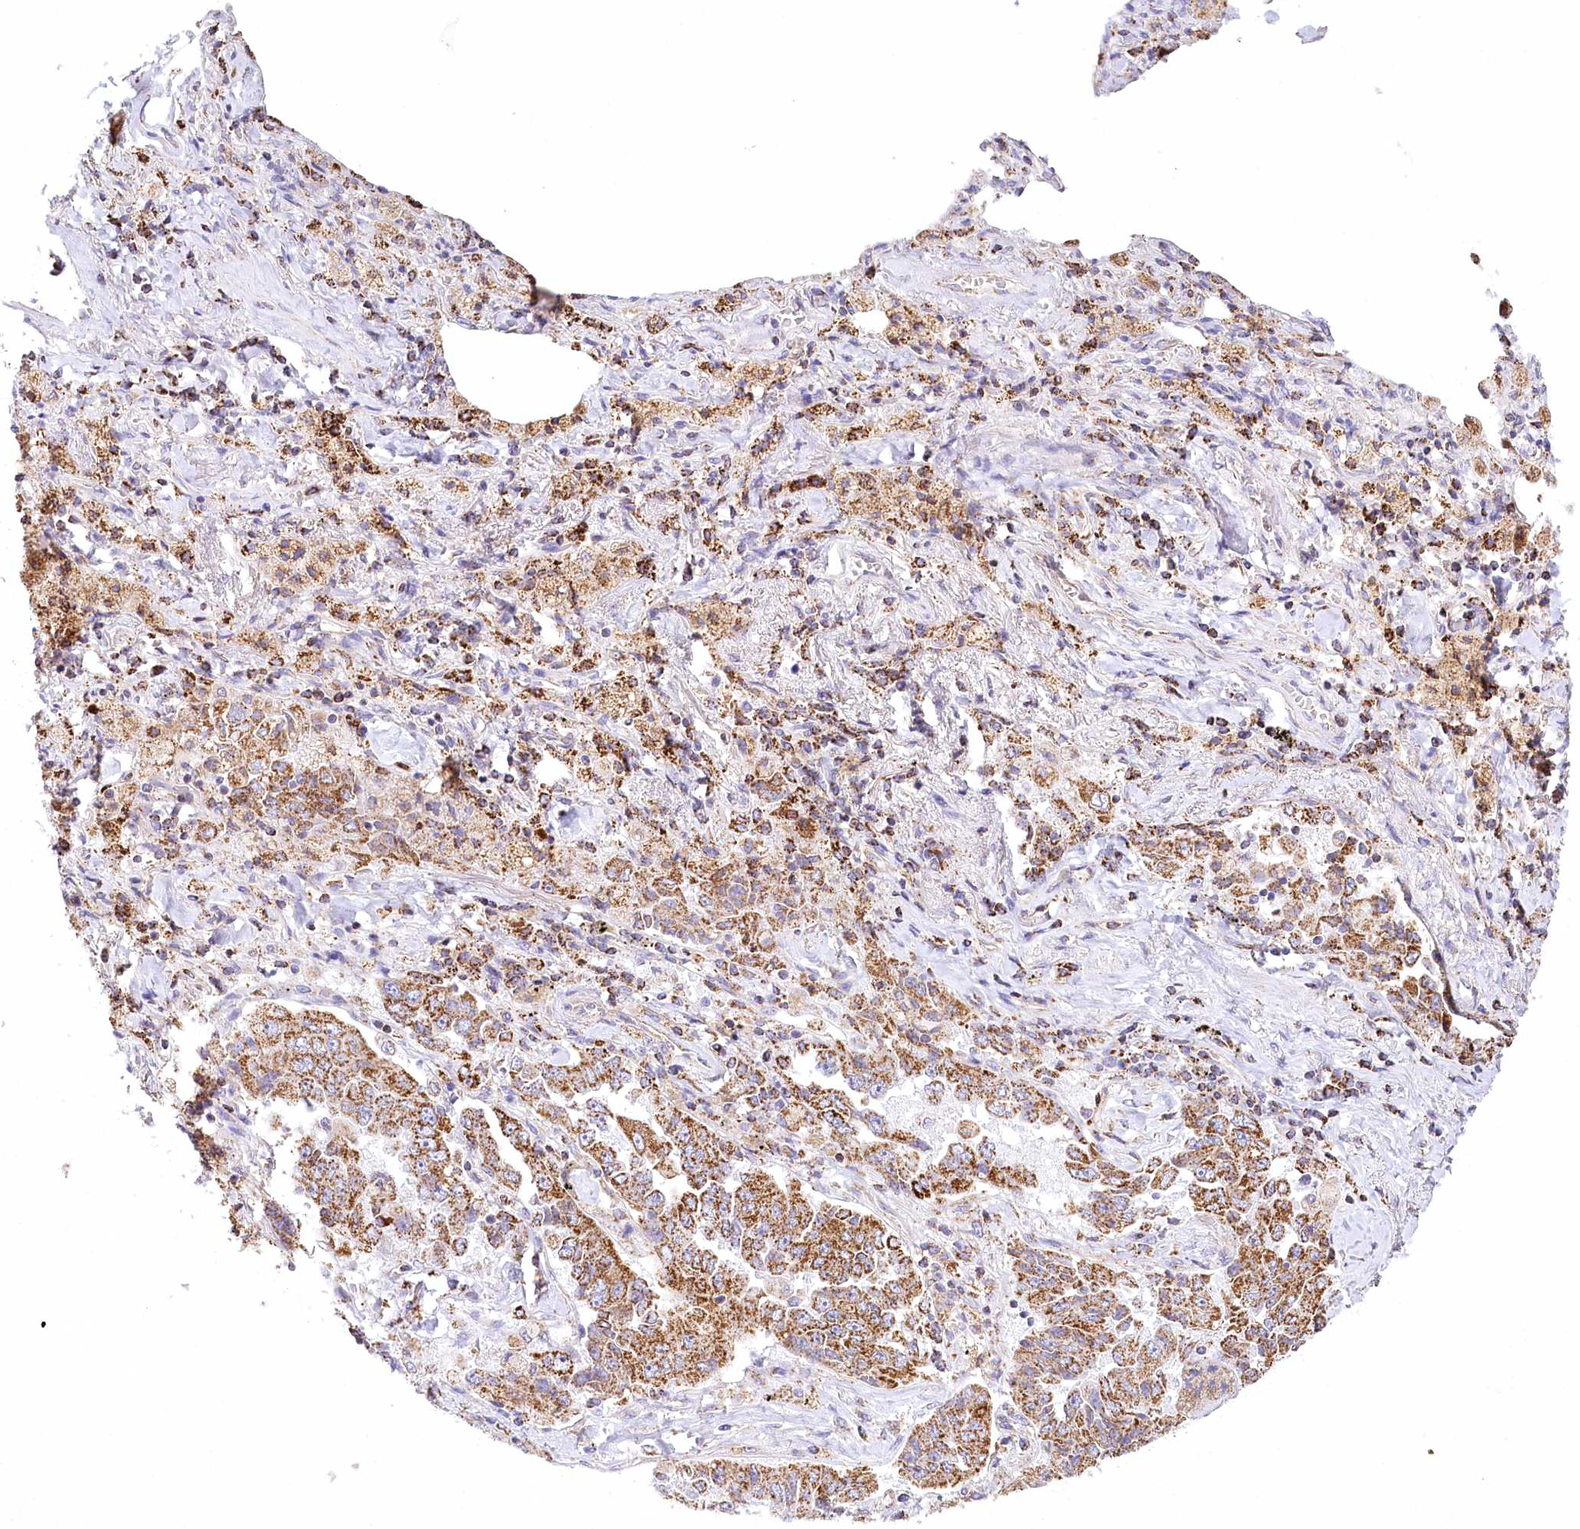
{"staining": {"intensity": "moderate", "quantity": ">75%", "location": "cytoplasmic/membranous"}, "tissue": "lung cancer", "cell_type": "Tumor cells", "image_type": "cancer", "snomed": [{"axis": "morphology", "description": "Adenocarcinoma, NOS"}, {"axis": "topography", "description": "Lung"}], "caption": "Lung cancer tissue shows moderate cytoplasmic/membranous positivity in approximately >75% of tumor cells", "gene": "LSS", "patient": {"sex": "female", "age": 51}}